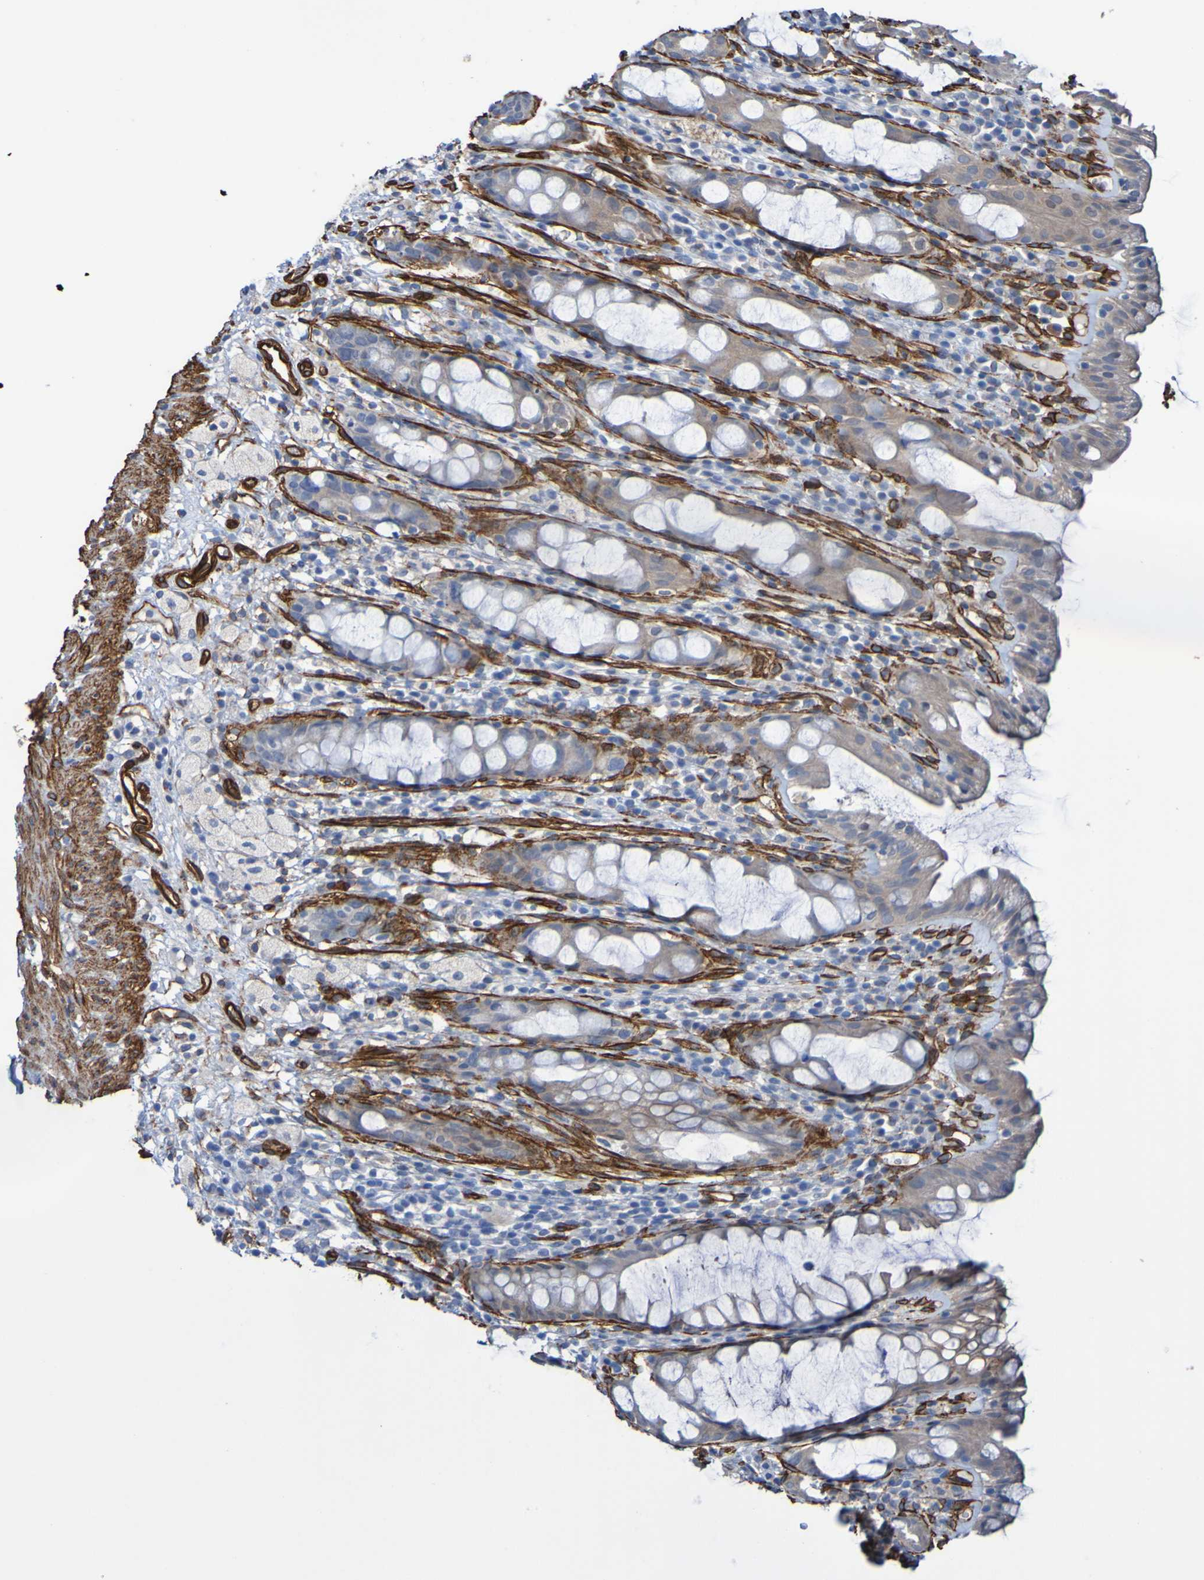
{"staining": {"intensity": "weak", "quantity": ">75%", "location": "cytoplasmic/membranous"}, "tissue": "rectum", "cell_type": "Glandular cells", "image_type": "normal", "snomed": [{"axis": "morphology", "description": "Normal tissue, NOS"}, {"axis": "topography", "description": "Rectum"}], "caption": "A low amount of weak cytoplasmic/membranous staining is identified in approximately >75% of glandular cells in normal rectum.", "gene": "ELMOD3", "patient": {"sex": "male", "age": 44}}